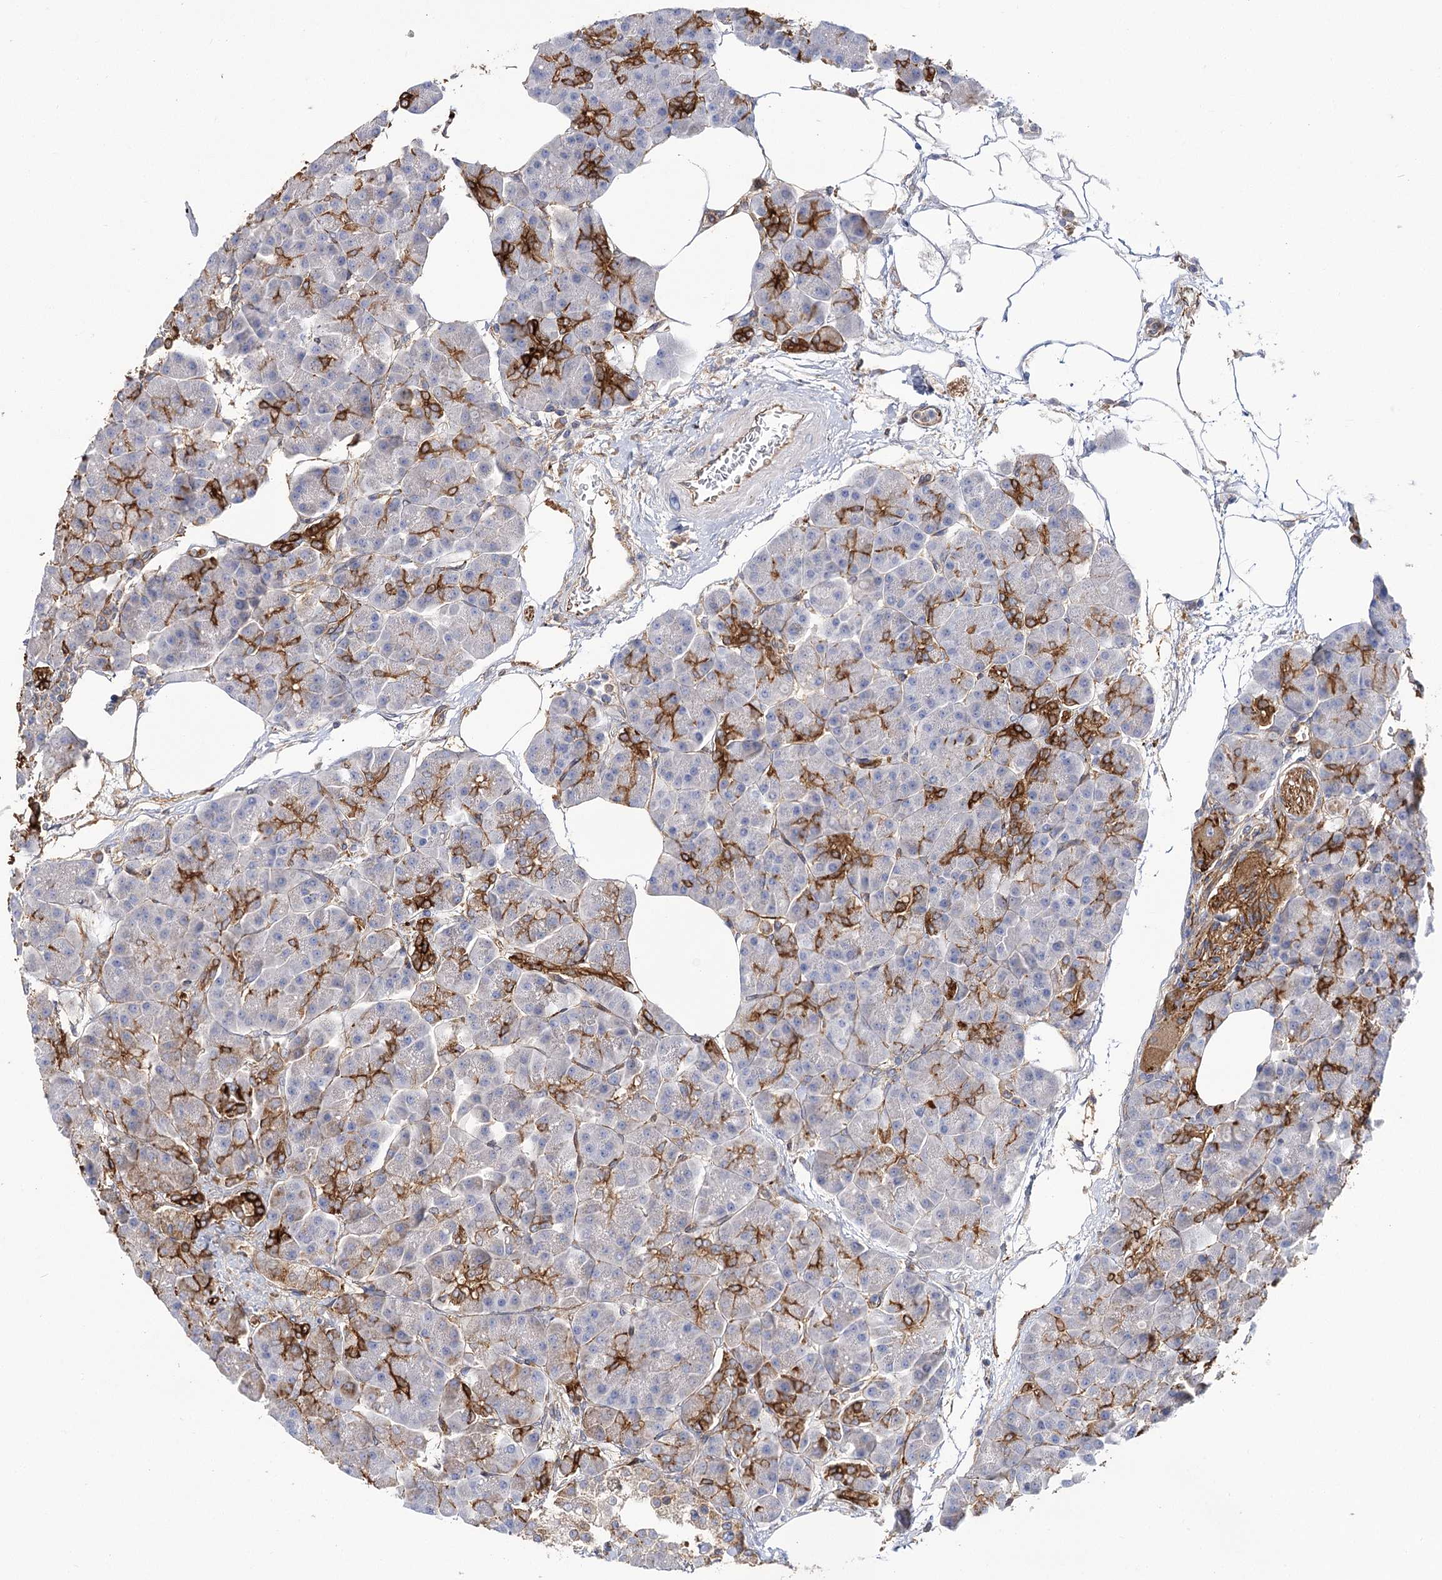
{"staining": {"intensity": "strong", "quantity": "<25%", "location": "cytoplasmic/membranous"}, "tissue": "pancreas", "cell_type": "Exocrine glandular cells", "image_type": "normal", "snomed": [{"axis": "morphology", "description": "Normal tissue, NOS"}, {"axis": "topography", "description": "Pancreas"}], "caption": "A photomicrograph showing strong cytoplasmic/membranous expression in approximately <25% of exocrine glandular cells in benign pancreas, as visualized by brown immunohistochemical staining.", "gene": "GUSB", "patient": {"sex": "female", "age": 70}}